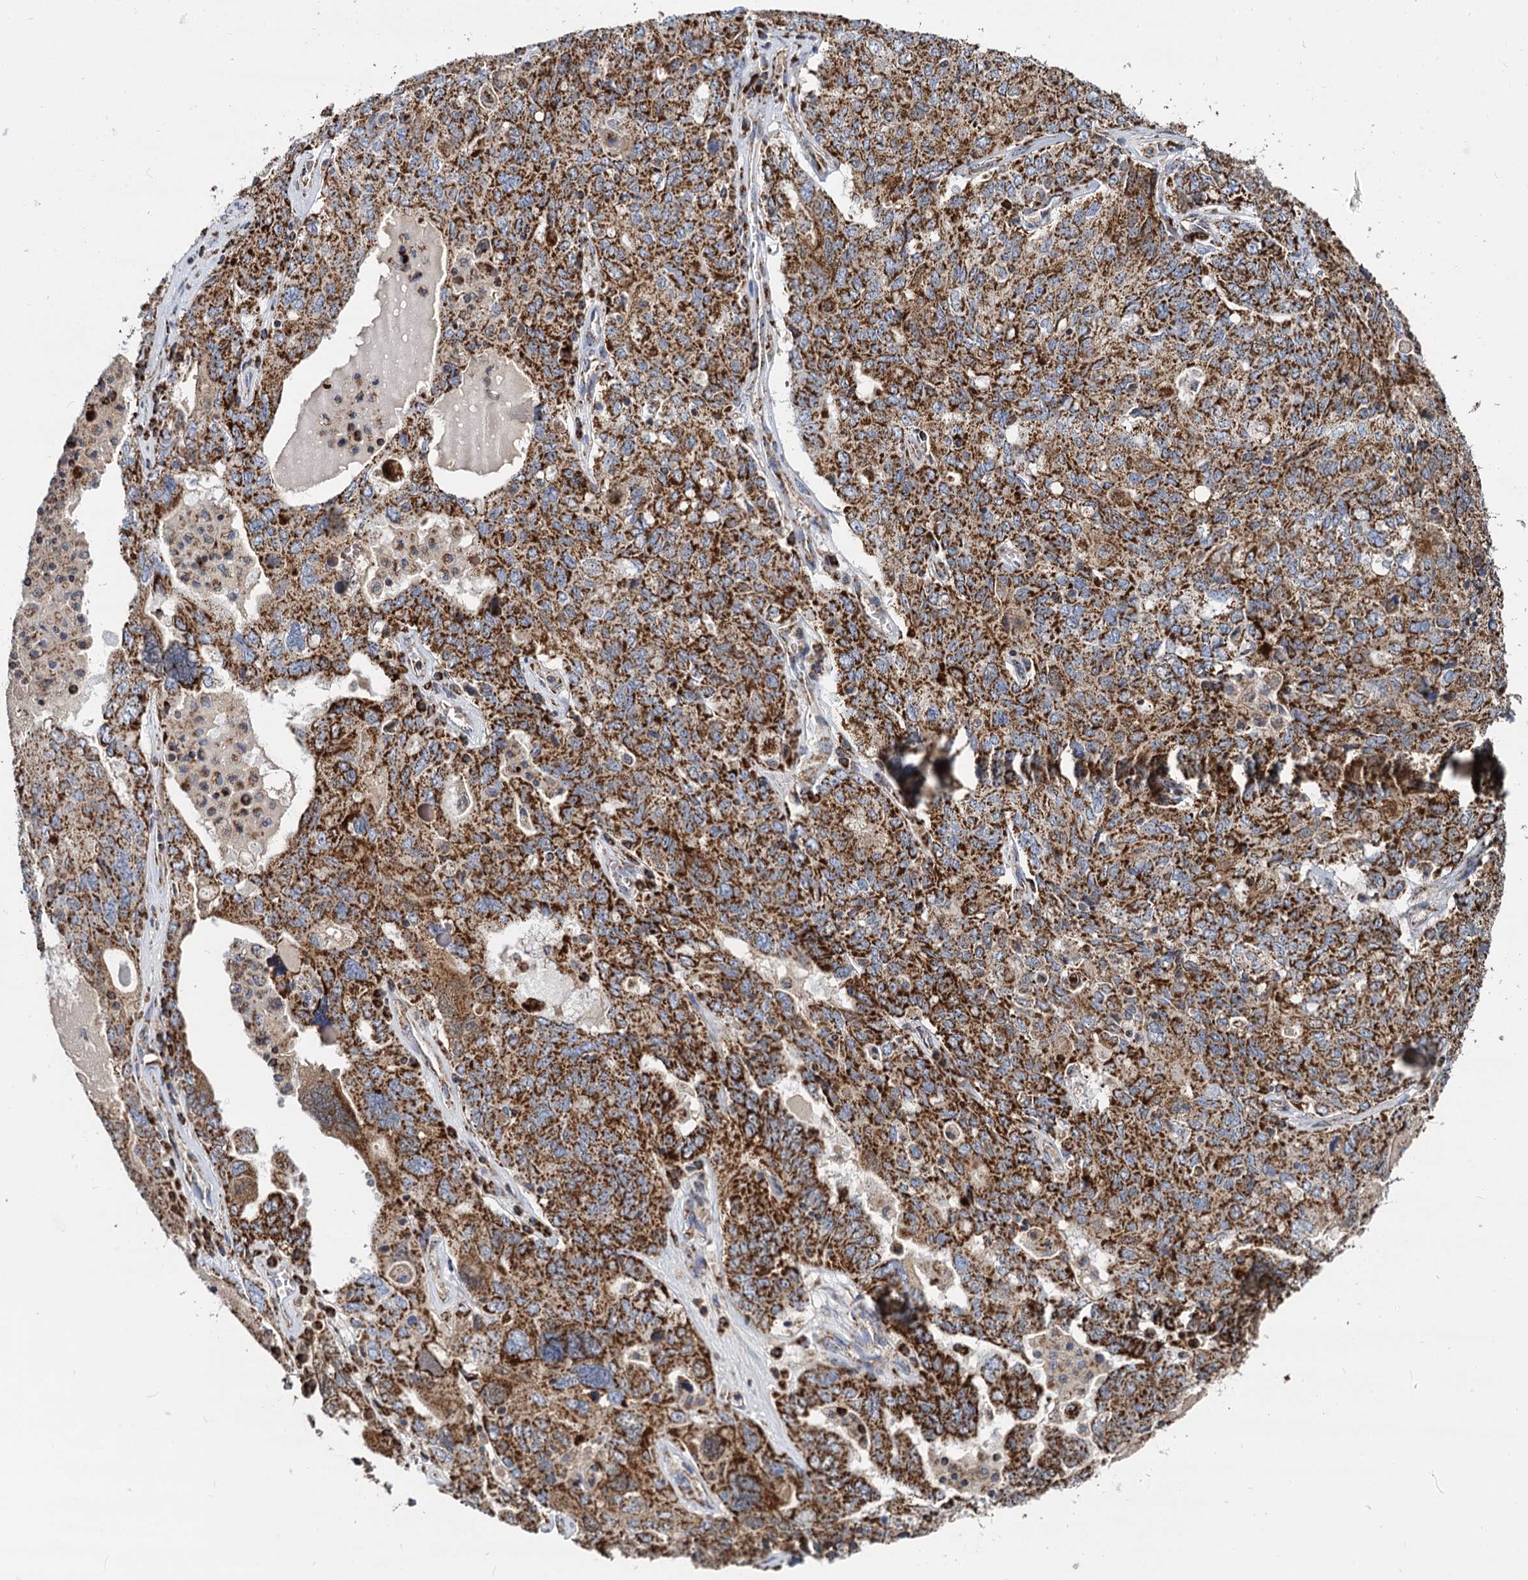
{"staining": {"intensity": "strong", "quantity": ">75%", "location": "cytoplasmic/membranous"}, "tissue": "ovarian cancer", "cell_type": "Tumor cells", "image_type": "cancer", "snomed": [{"axis": "morphology", "description": "Carcinoma, endometroid"}, {"axis": "topography", "description": "Ovary"}], "caption": "The immunohistochemical stain highlights strong cytoplasmic/membranous staining in tumor cells of ovarian endometroid carcinoma tissue. The staining was performed using DAB (3,3'-diaminobenzidine), with brown indicating positive protein expression. Nuclei are stained blue with hematoxylin.", "gene": "TIMM10", "patient": {"sex": "female", "age": 62}}